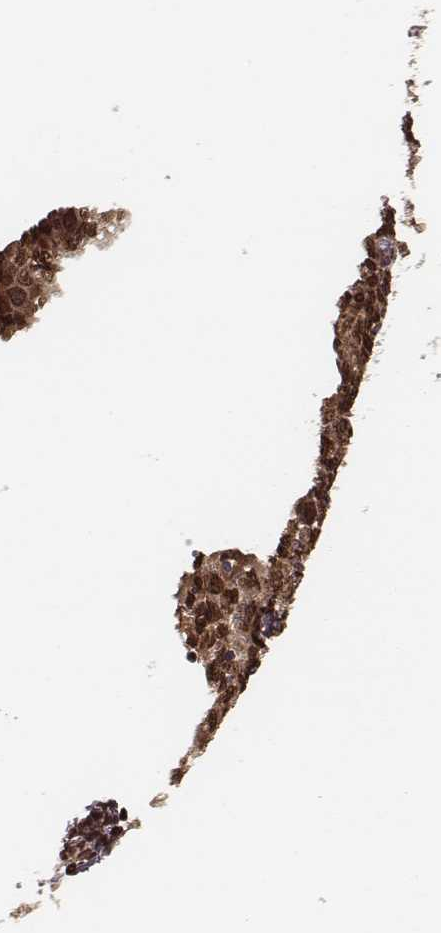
{"staining": {"intensity": "strong", "quantity": ">75%", "location": "cytoplasmic/membranous,nuclear"}, "tissue": "cervical cancer", "cell_type": "Tumor cells", "image_type": "cancer", "snomed": [{"axis": "morphology", "description": "Squamous cell carcinoma, NOS"}, {"axis": "topography", "description": "Cervix"}], "caption": "Cervical cancer (squamous cell carcinoma) stained for a protein exhibits strong cytoplasmic/membranous and nuclear positivity in tumor cells.", "gene": "NFX1", "patient": {"sex": "female", "age": 62}}